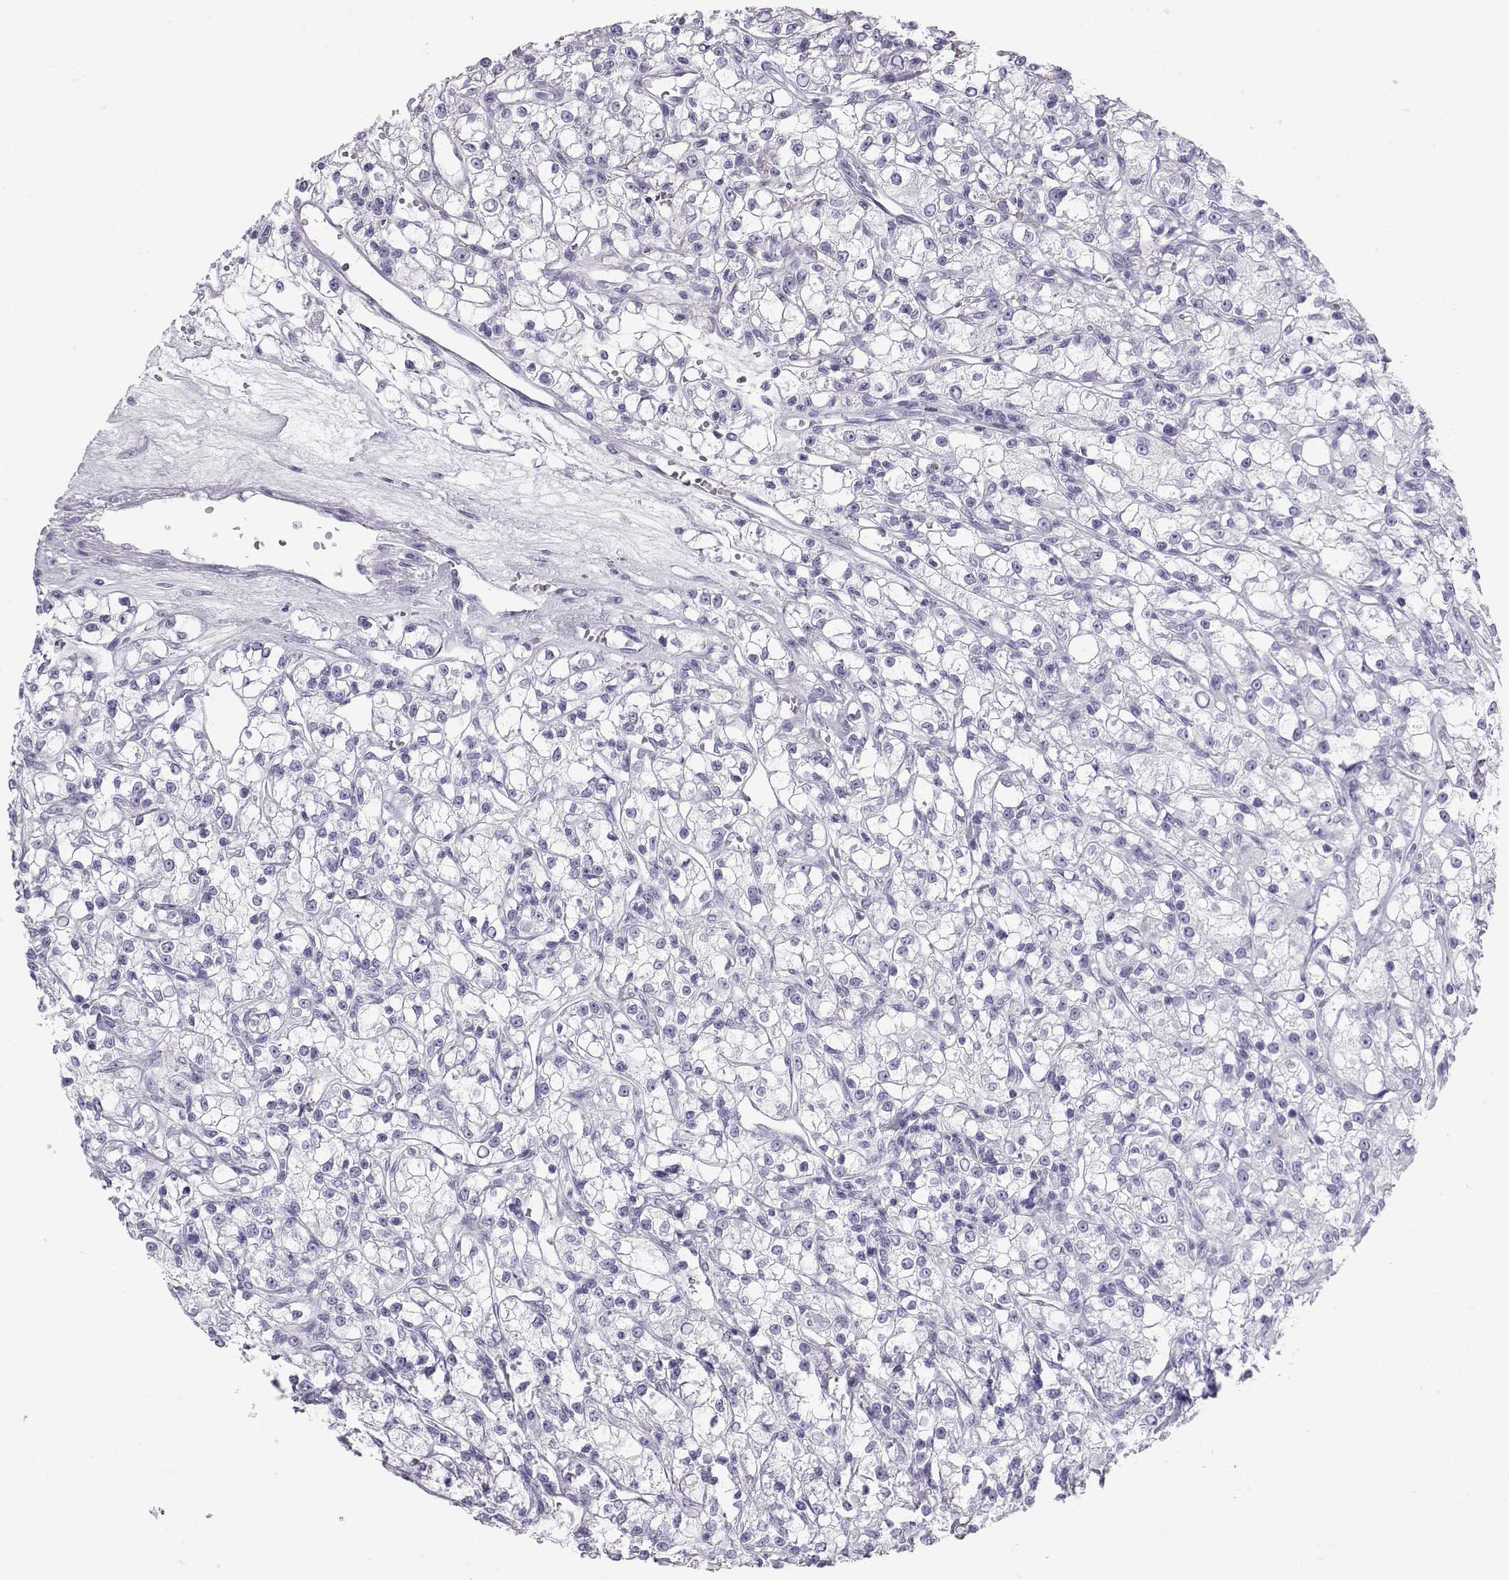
{"staining": {"intensity": "negative", "quantity": "none", "location": "none"}, "tissue": "renal cancer", "cell_type": "Tumor cells", "image_type": "cancer", "snomed": [{"axis": "morphology", "description": "Adenocarcinoma, NOS"}, {"axis": "topography", "description": "Kidney"}], "caption": "Immunohistochemical staining of renal adenocarcinoma reveals no significant staining in tumor cells.", "gene": "RD3", "patient": {"sex": "female", "age": 59}}